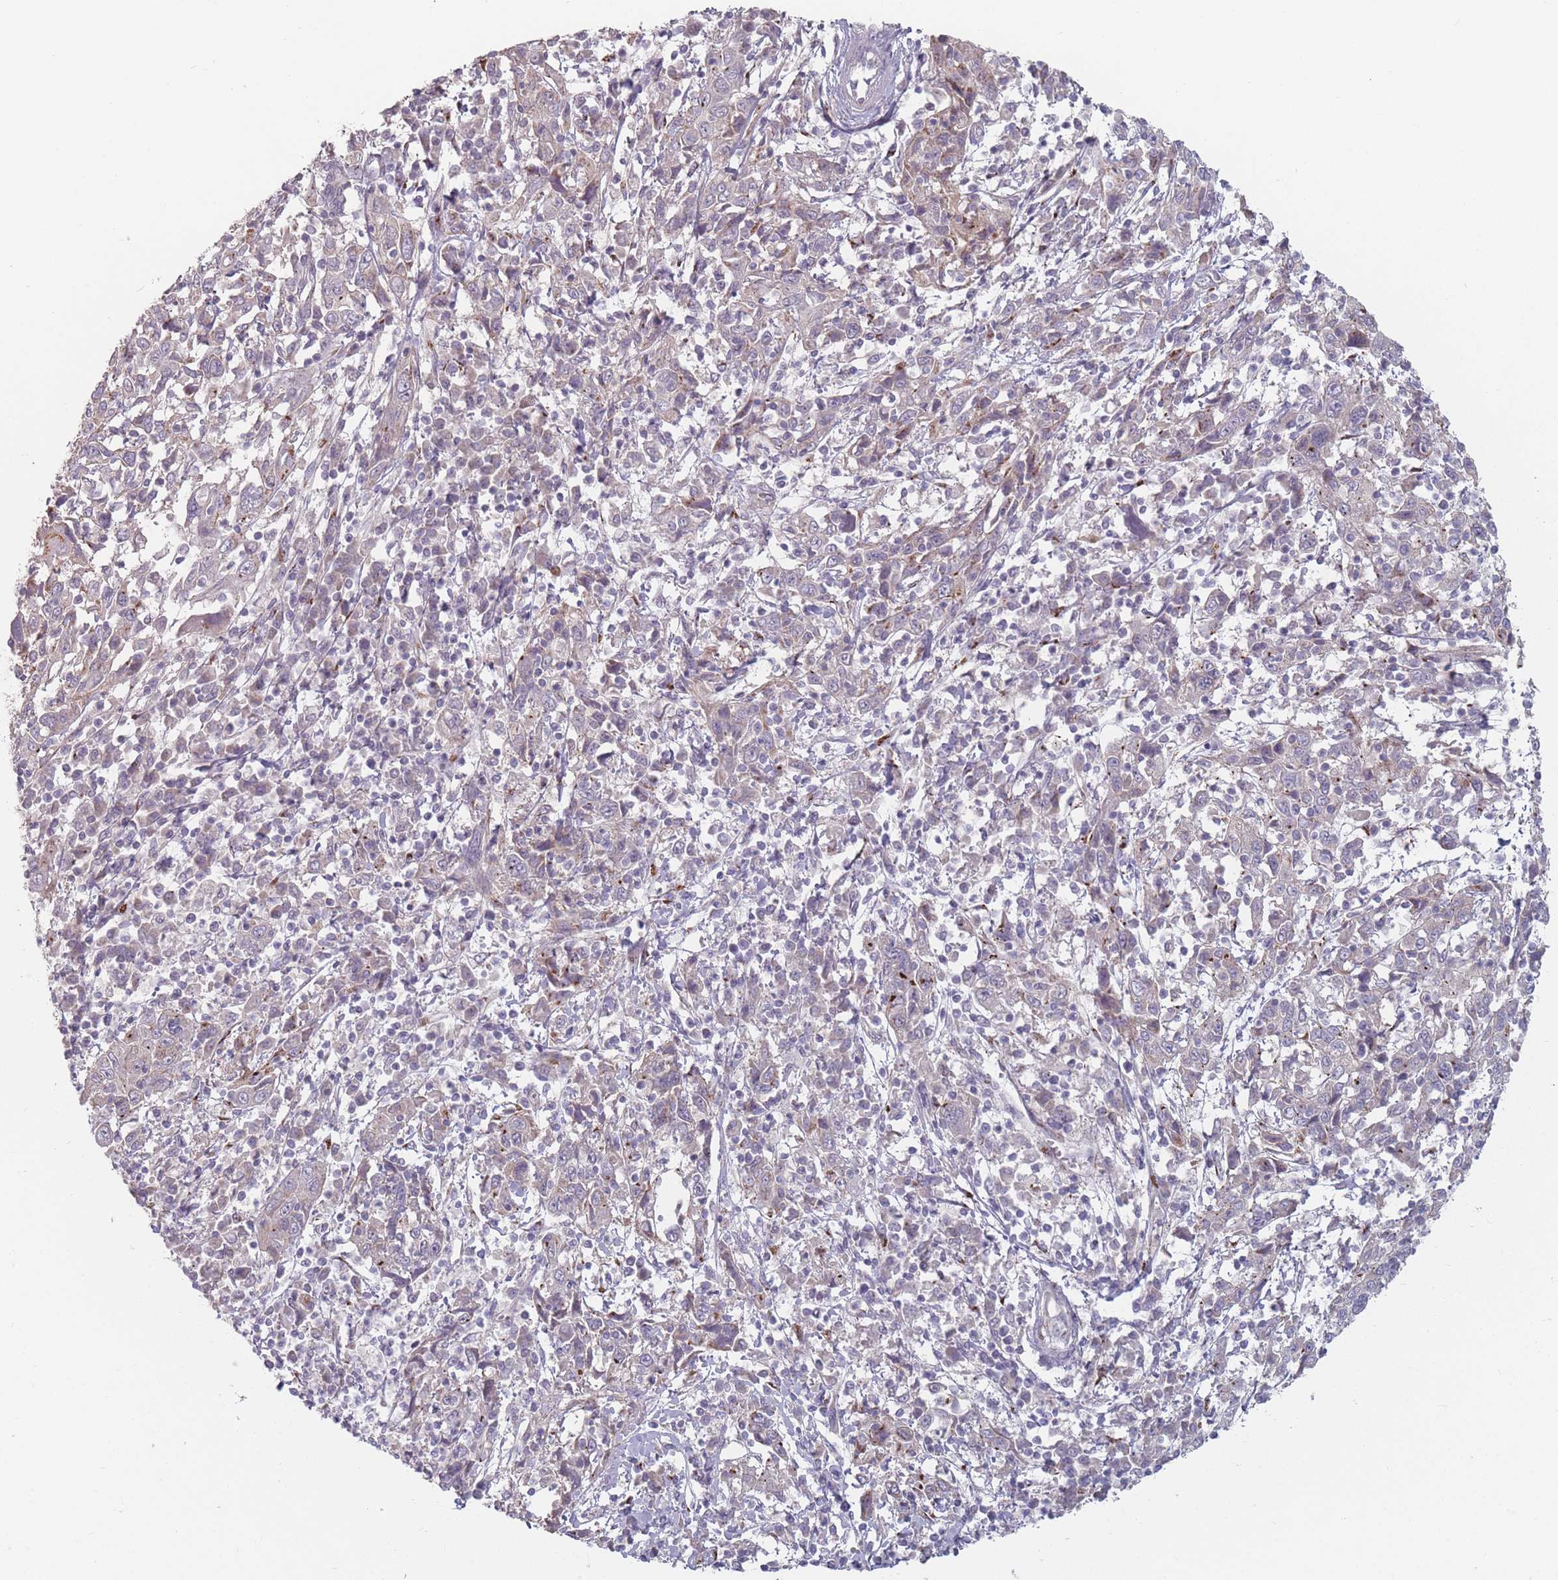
{"staining": {"intensity": "moderate", "quantity": "<25%", "location": "cytoplasmic/membranous"}, "tissue": "cervical cancer", "cell_type": "Tumor cells", "image_type": "cancer", "snomed": [{"axis": "morphology", "description": "Squamous cell carcinoma, NOS"}, {"axis": "topography", "description": "Cervix"}], "caption": "The histopathology image reveals immunohistochemical staining of cervical cancer (squamous cell carcinoma). There is moderate cytoplasmic/membranous positivity is identified in about <25% of tumor cells.", "gene": "AKAIN1", "patient": {"sex": "female", "age": 46}}